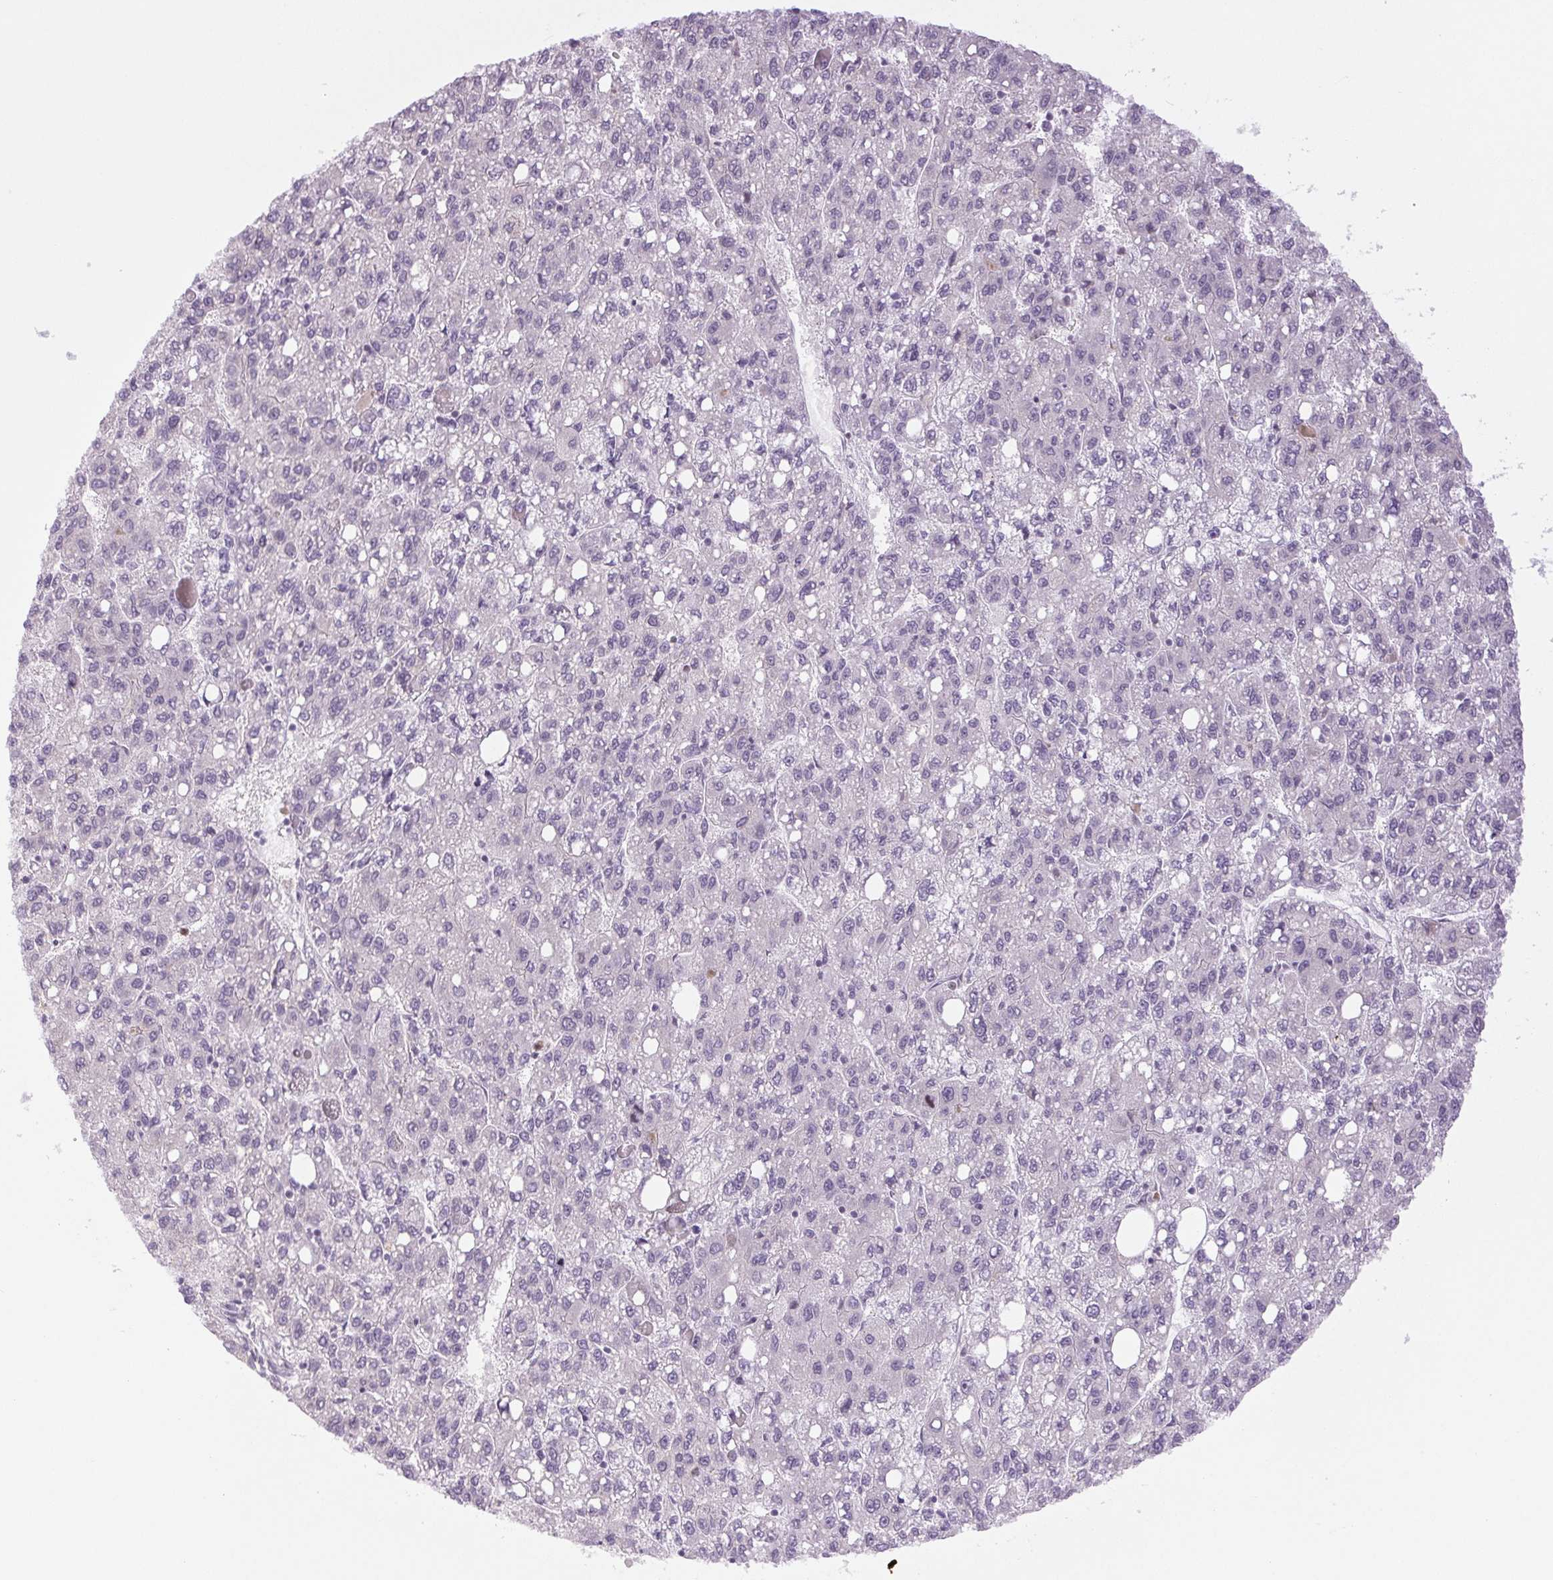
{"staining": {"intensity": "negative", "quantity": "none", "location": "none"}, "tissue": "liver cancer", "cell_type": "Tumor cells", "image_type": "cancer", "snomed": [{"axis": "morphology", "description": "Carcinoma, Hepatocellular, NOS"}, {"axis": "topography", "description": "Liver"}], "caption": "Immunohistochemistry (IHC) of human liver hepatocellular carcinoma displays no expression in tumor cells.", "gene": "SMIM6", "patient": {"sex": "female", "age": 82}}